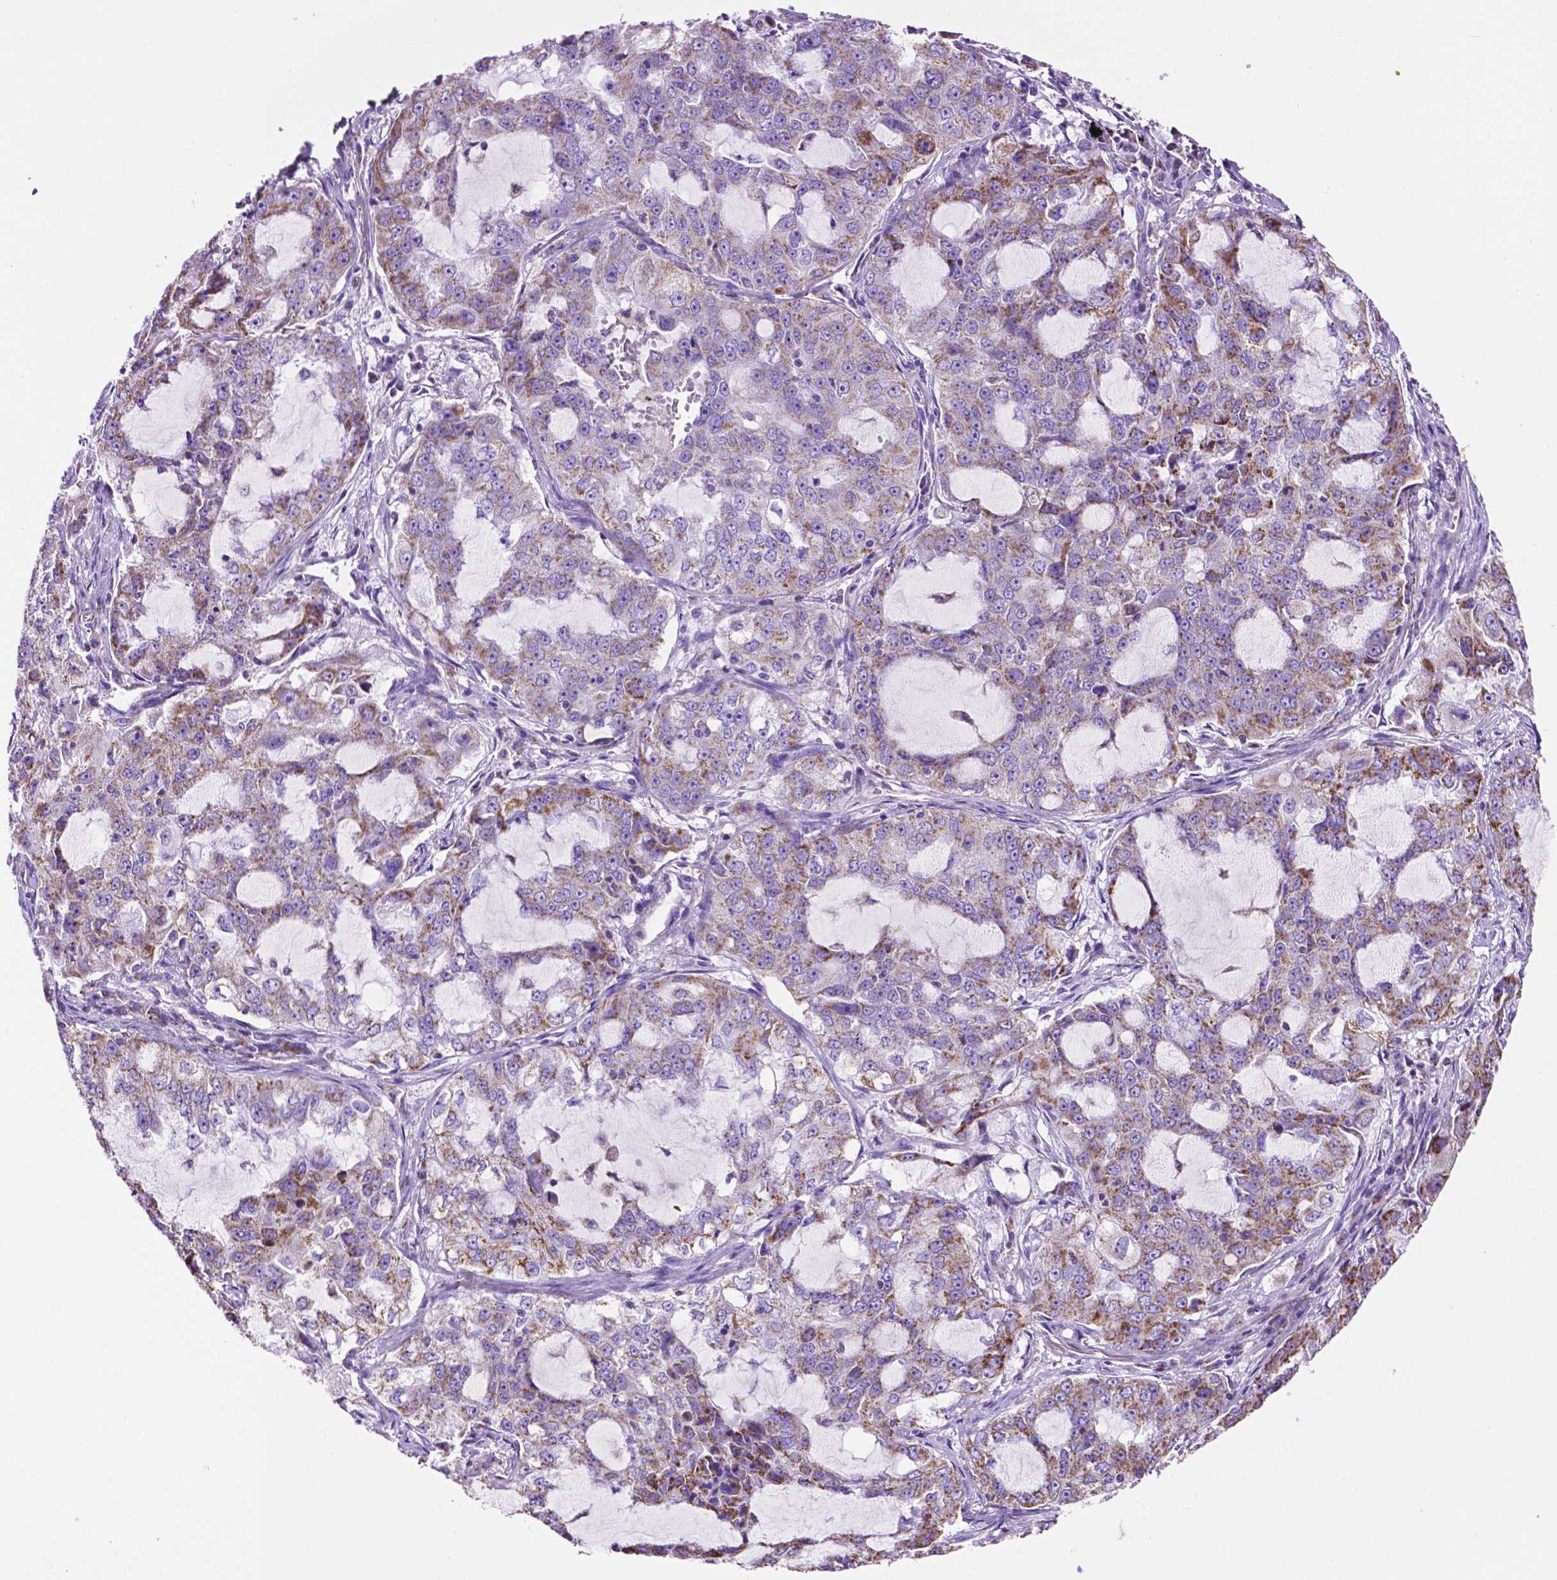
{"staining": {"intensity": "moderate", "quantity": ">75%", "location": "cytoplasmic/membranous"}, "tissue": "lung cancer", "cell_type": "Tumor cells", "image_type": "cancer", "snomed": [{"axis": "morphology", "description": "Adenocarcinoma, NOS"}, {"axis": "topography", "description": "Lung"}], "caption": "IHC micrograph of lung cancer (adenocarcinoma) stained for a protein (brown), which displays medium levels of moderate cytoplasmic/membranous expression in approximately >75% of tumor cells.", "gene": "GDPD5", "patient": {"sex": "female", "age": 61}}